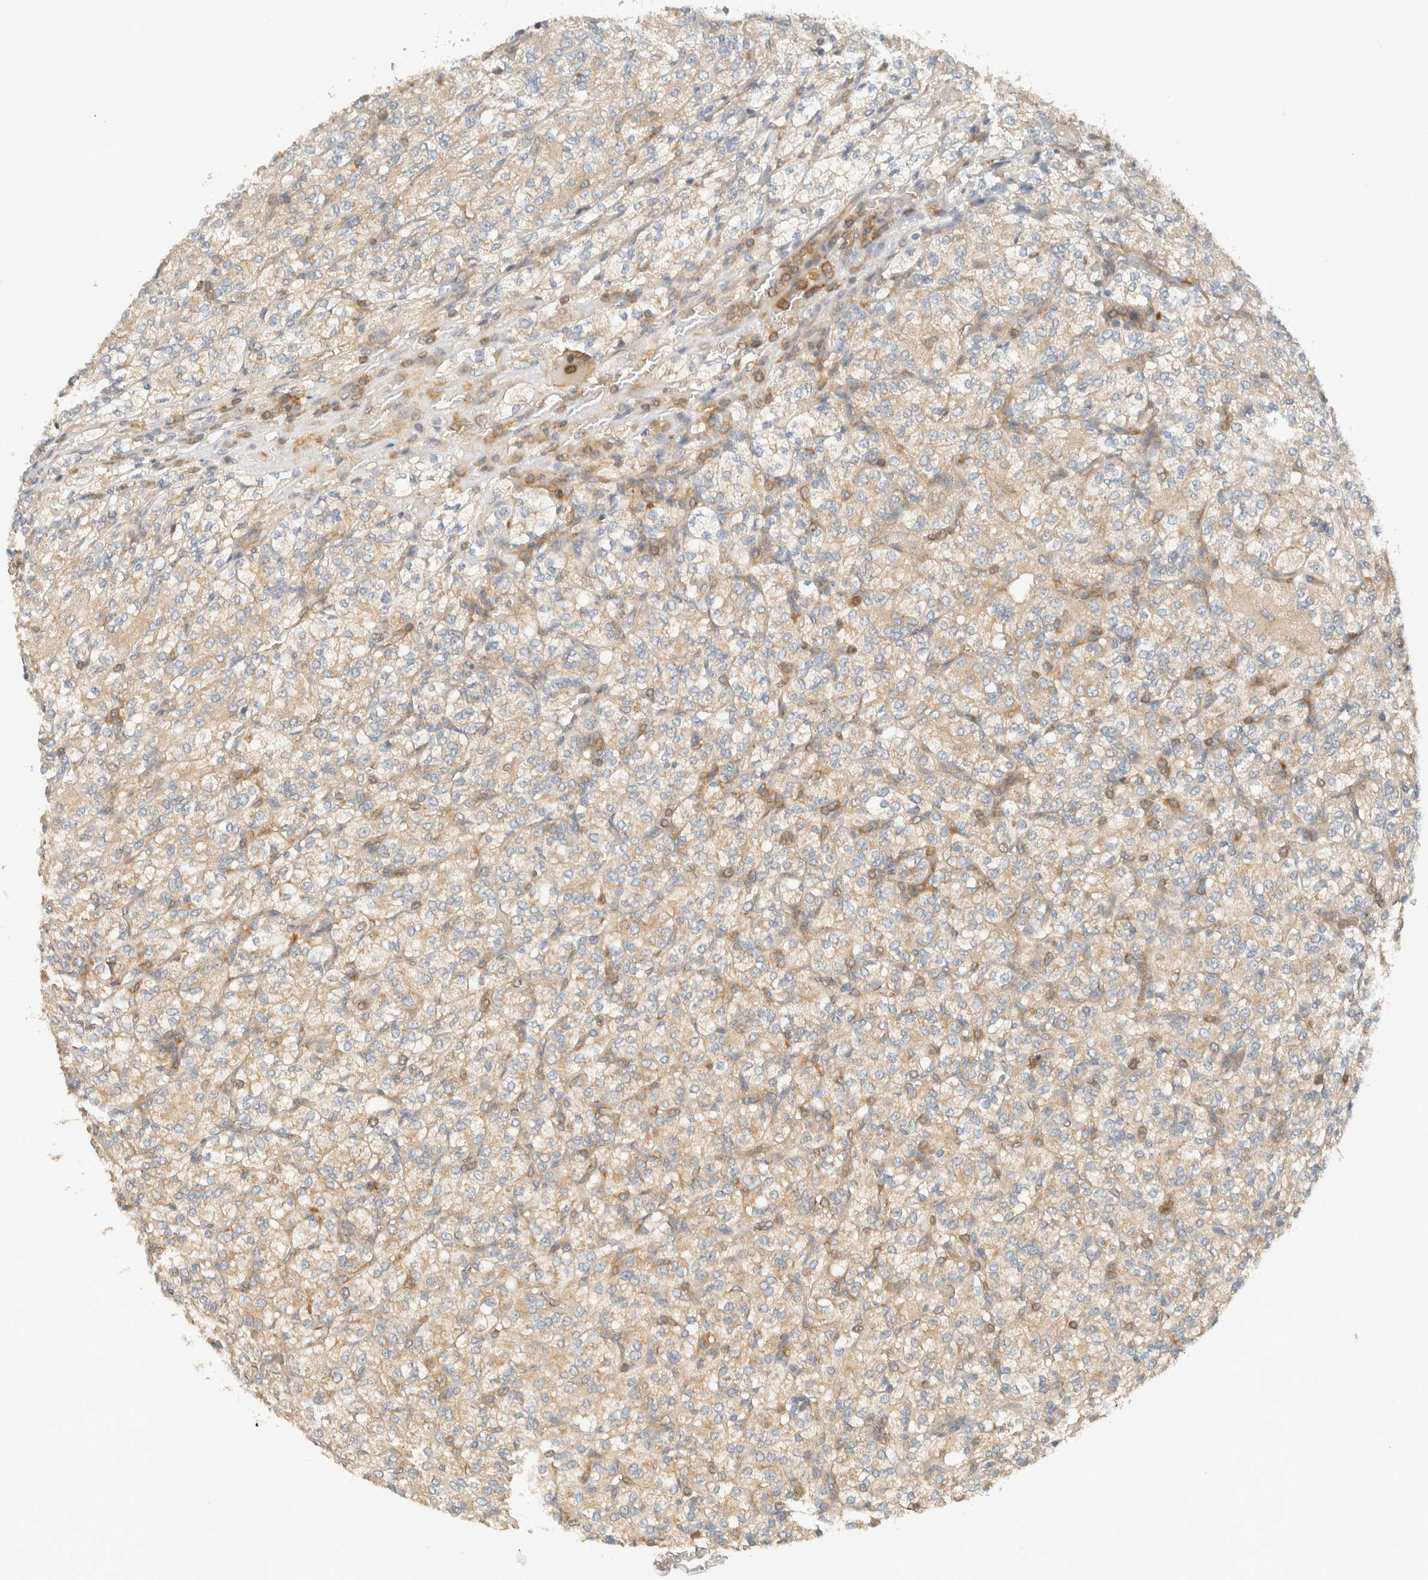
{"staining": {"intensity": "weak", "quantity": "25%-75%", "location": "cytoplasmic/membranous"}, "tissue": "renal cancer", "cell_type": "Tumor cells", "image_type": "cancer", "snomed": [{"axis": "morphology", "description": "Adenocarcinoma, NOS"}, {"axis": "topography", "description": "Kidney"}], "caption": "Immunohistochemistry micrograph of renal adenocarcinoma stained for a protein (brown), which displays low levels of weak cytoplasmic/membranous staining in about 25%-75% of tumor cells.", "gene": "ARFGEF1", "patient": {"sex": "male", "age": 77}}